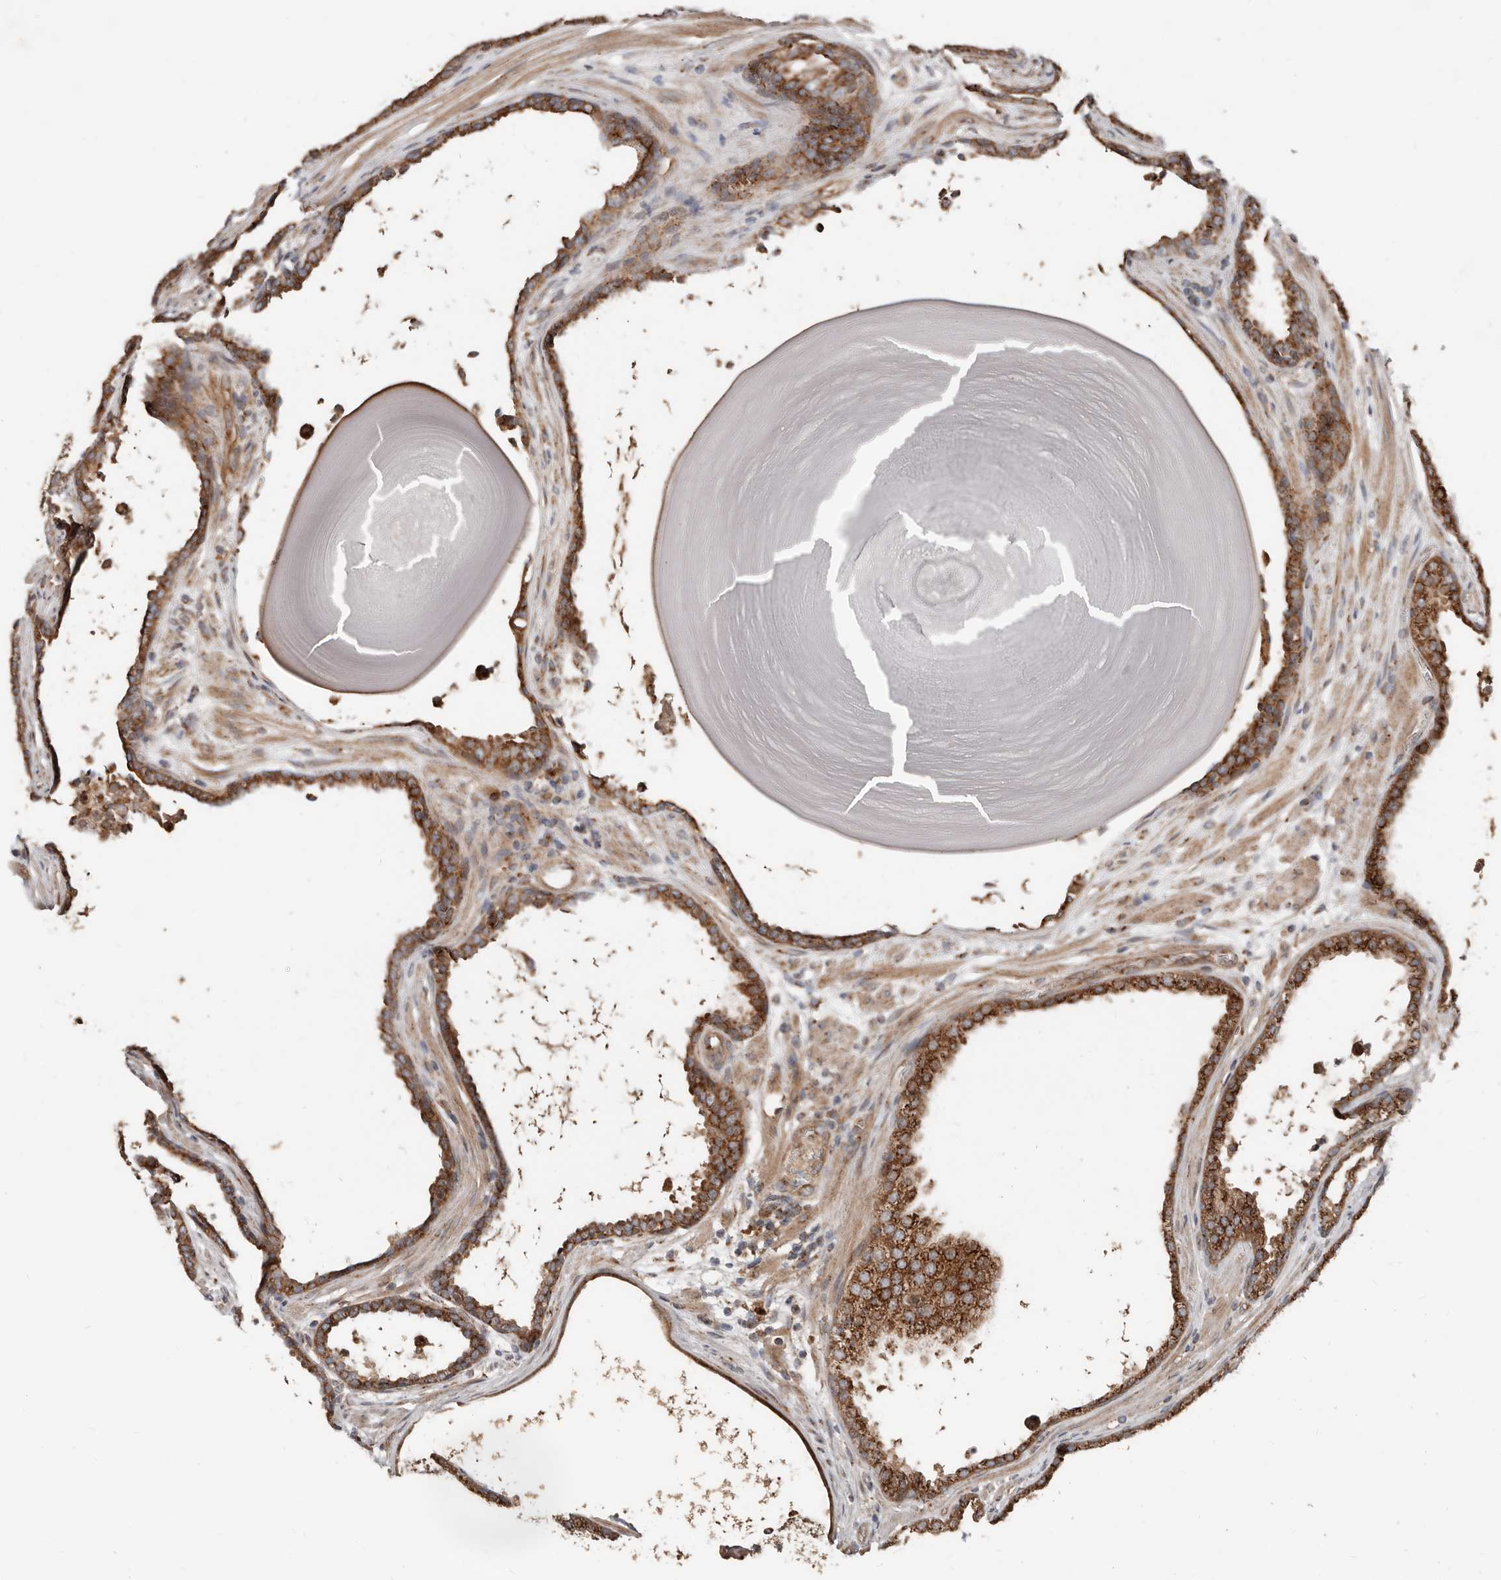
{"staining": {"intensity": "strong", "quantity": ">75%", "location": "cytoplasmic/membranous"}, "tissue": "prostate cancer", "cell_type": "Tumor cells", "image_type": "cancer", "snomed": [{"axis": "morphology", "description": "Adenocarcinoma, High grade"}, {"axis": "topography", "description": "Prostate"}], "caption": "Tumor cells show strong cytoplasmic/membranous staining in approximately >75% of cells in prostate high-grade adenocarcinoma.", "gene": "COG1", "patient": {"sex": "male", "age": 62}}